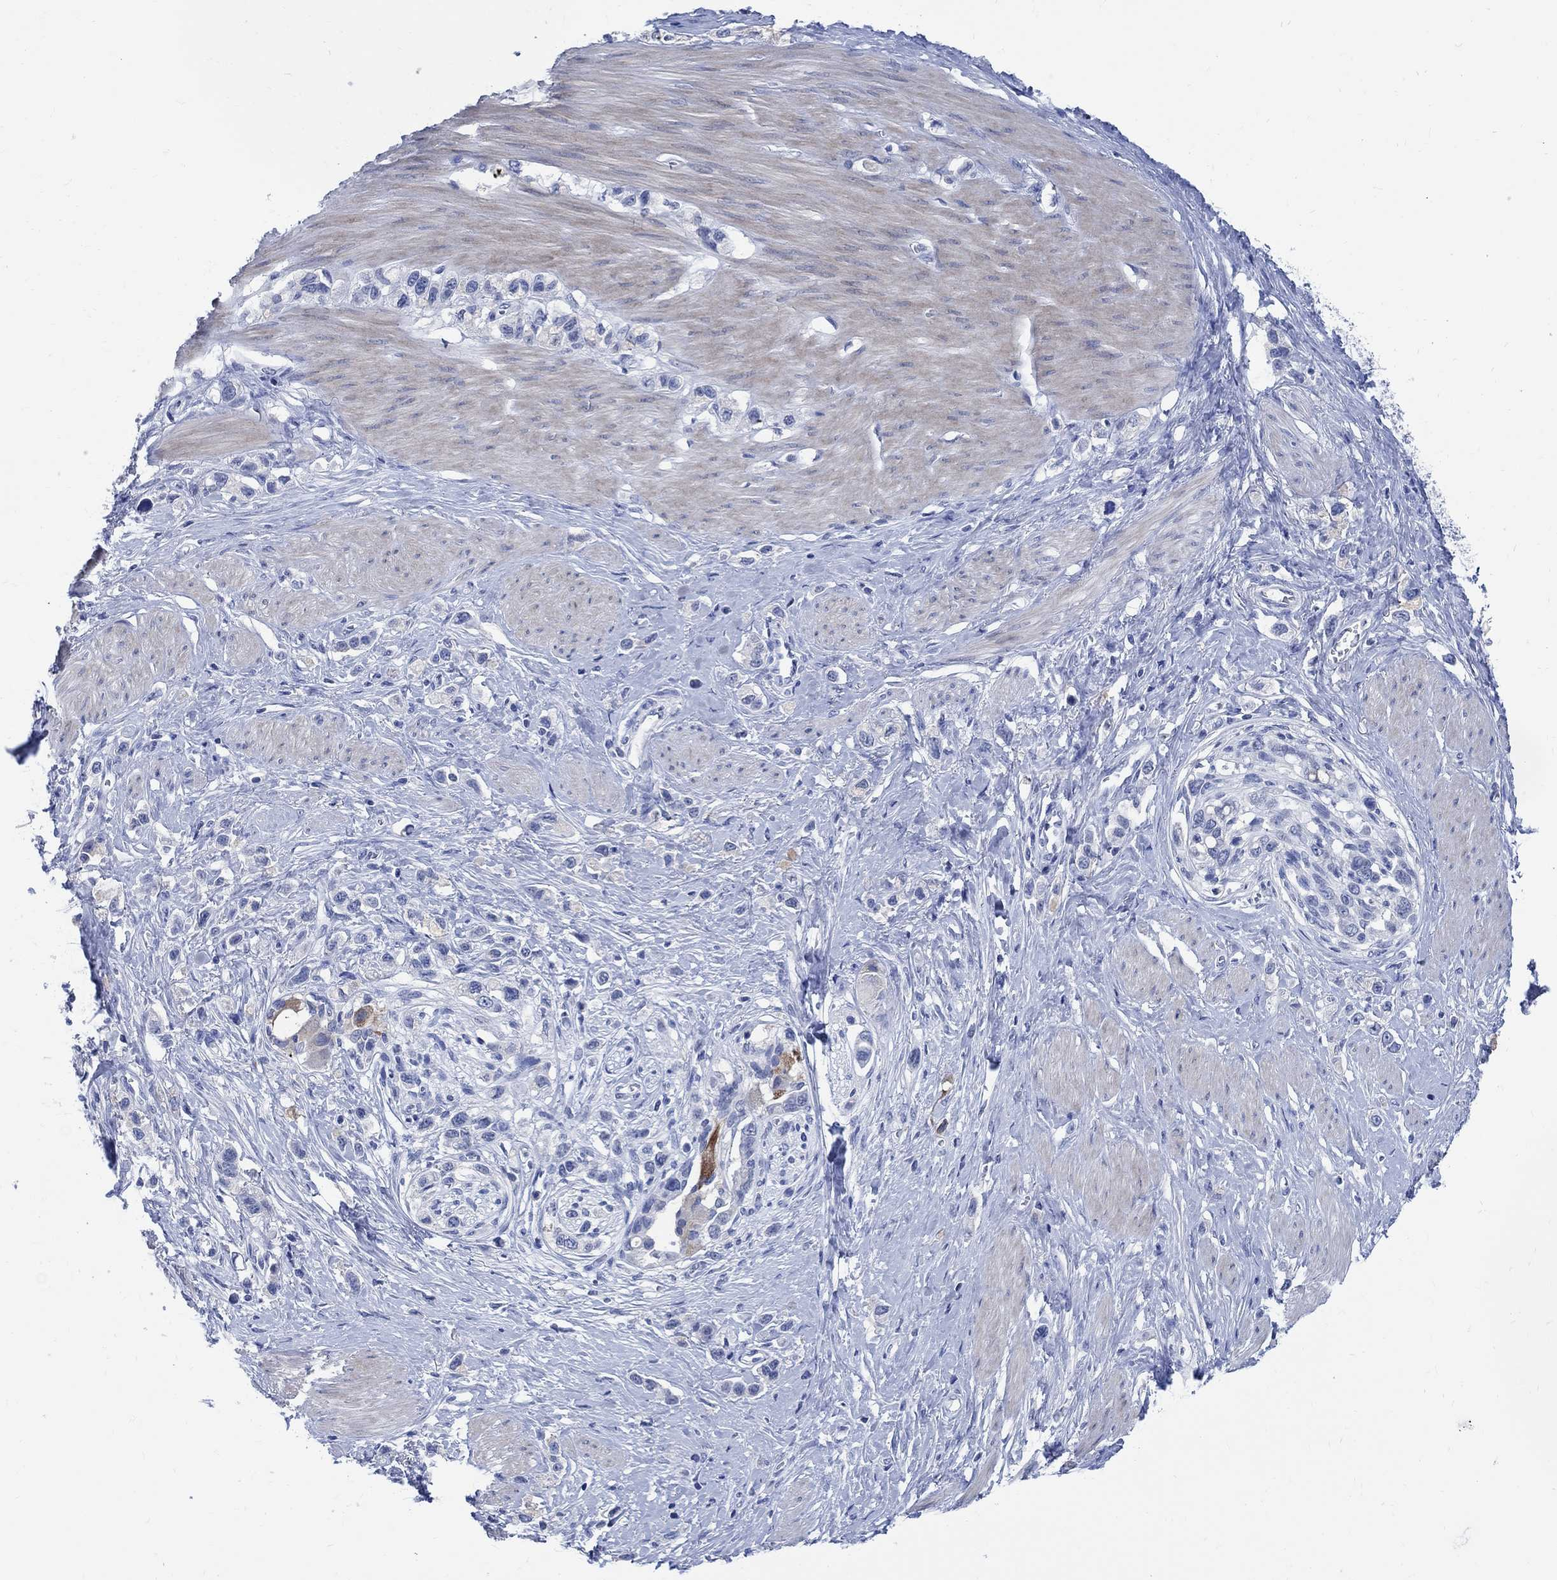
{"staining": {"intensity": "weak", "quantity": "<25%", "location": "cytoplasmic/membranous"}, "tissue": "stomach cancer", "cell_type": "Tumor cells", "image_type": "cancer", "snomed": [{"axis": "morphology", "description": "Normal tissue, NOS"}, {"axis": "morphology", "description": "Adenocarcinoma, NOS"}, {"axis": "morphology", "description": "Adenocarcinoma, High grade"}, {"axis": "topography", "description": "Stomach, upper"}, {"axis": "topography", "description": "Stomach"}], "caption": "High magnification brightfield microscopy of stomach high-grade adenocarcinoma stained with DAB (3,3'-diaminobenzidine) (brown) and counterstained with hematoxylin (blue): tumor cells show no significant positivity. (DAB (3,3'-diaminobenzidine) immunohistochemistry (IHC) visualized using brightfield microscopy, high magnification).", "gene": "CAMK2N1", "patient": {"sex": "female", "age": 65}}